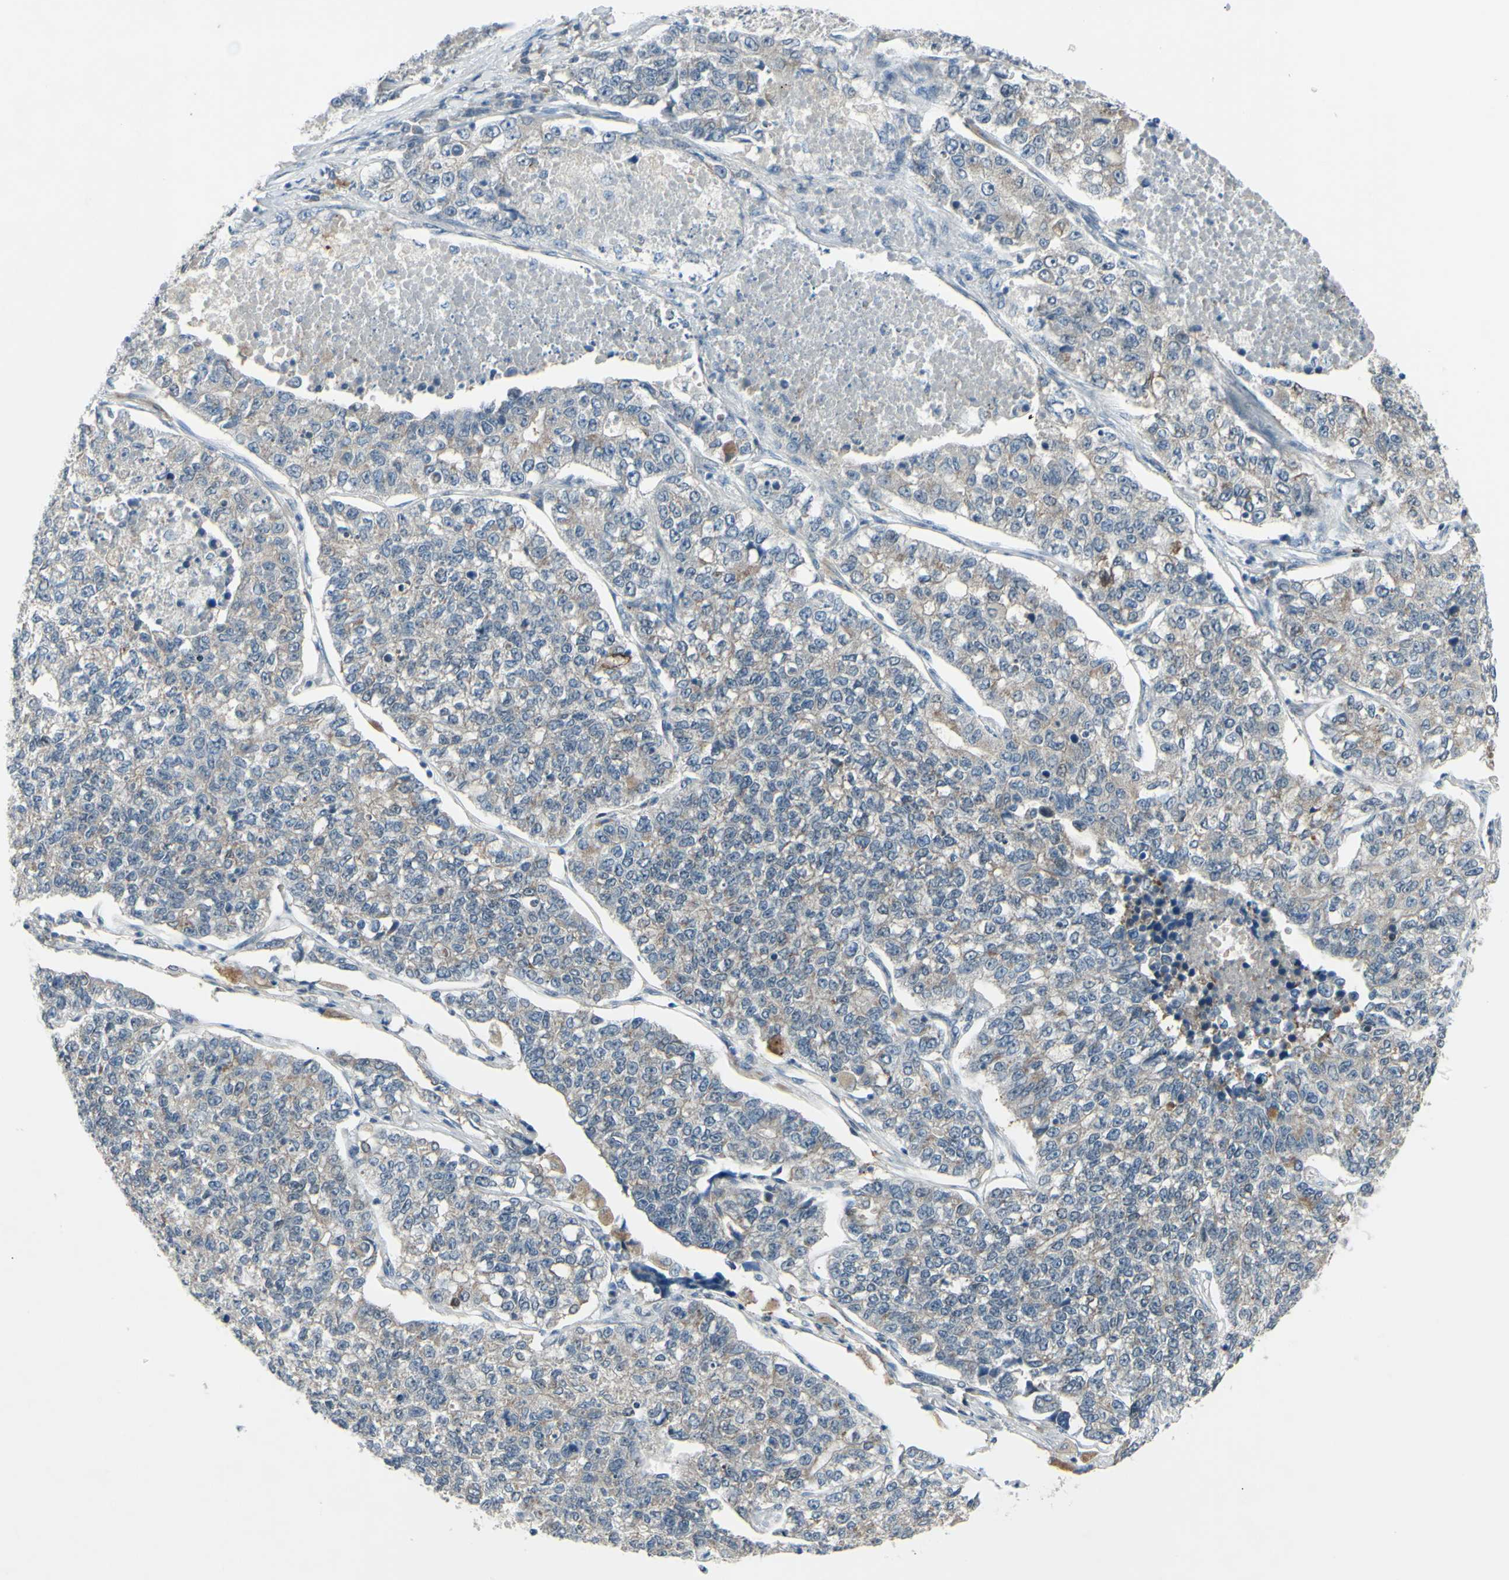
{"staining": {"intensity": "weak", "quantity": "25%-75%", "location": "cytoplasmic/membranous"}, "tissue": "lung cancer", "cell_type": "Tumor cells", "image_type": "cancer", "snomed": [{"axis": "morphology", "description": "Adenocarcinoma, NOS"}, {"axis": "topography", "description": "Lung"}], "caption": "The photomicrograph displays a brown stain indicating the presence of a protein in the cytoplasmic/membranous of tumor cells in adenocarcinoma (lung).", "gene": "ETNK1", "patient": {"sex": "male", "age": 49}}